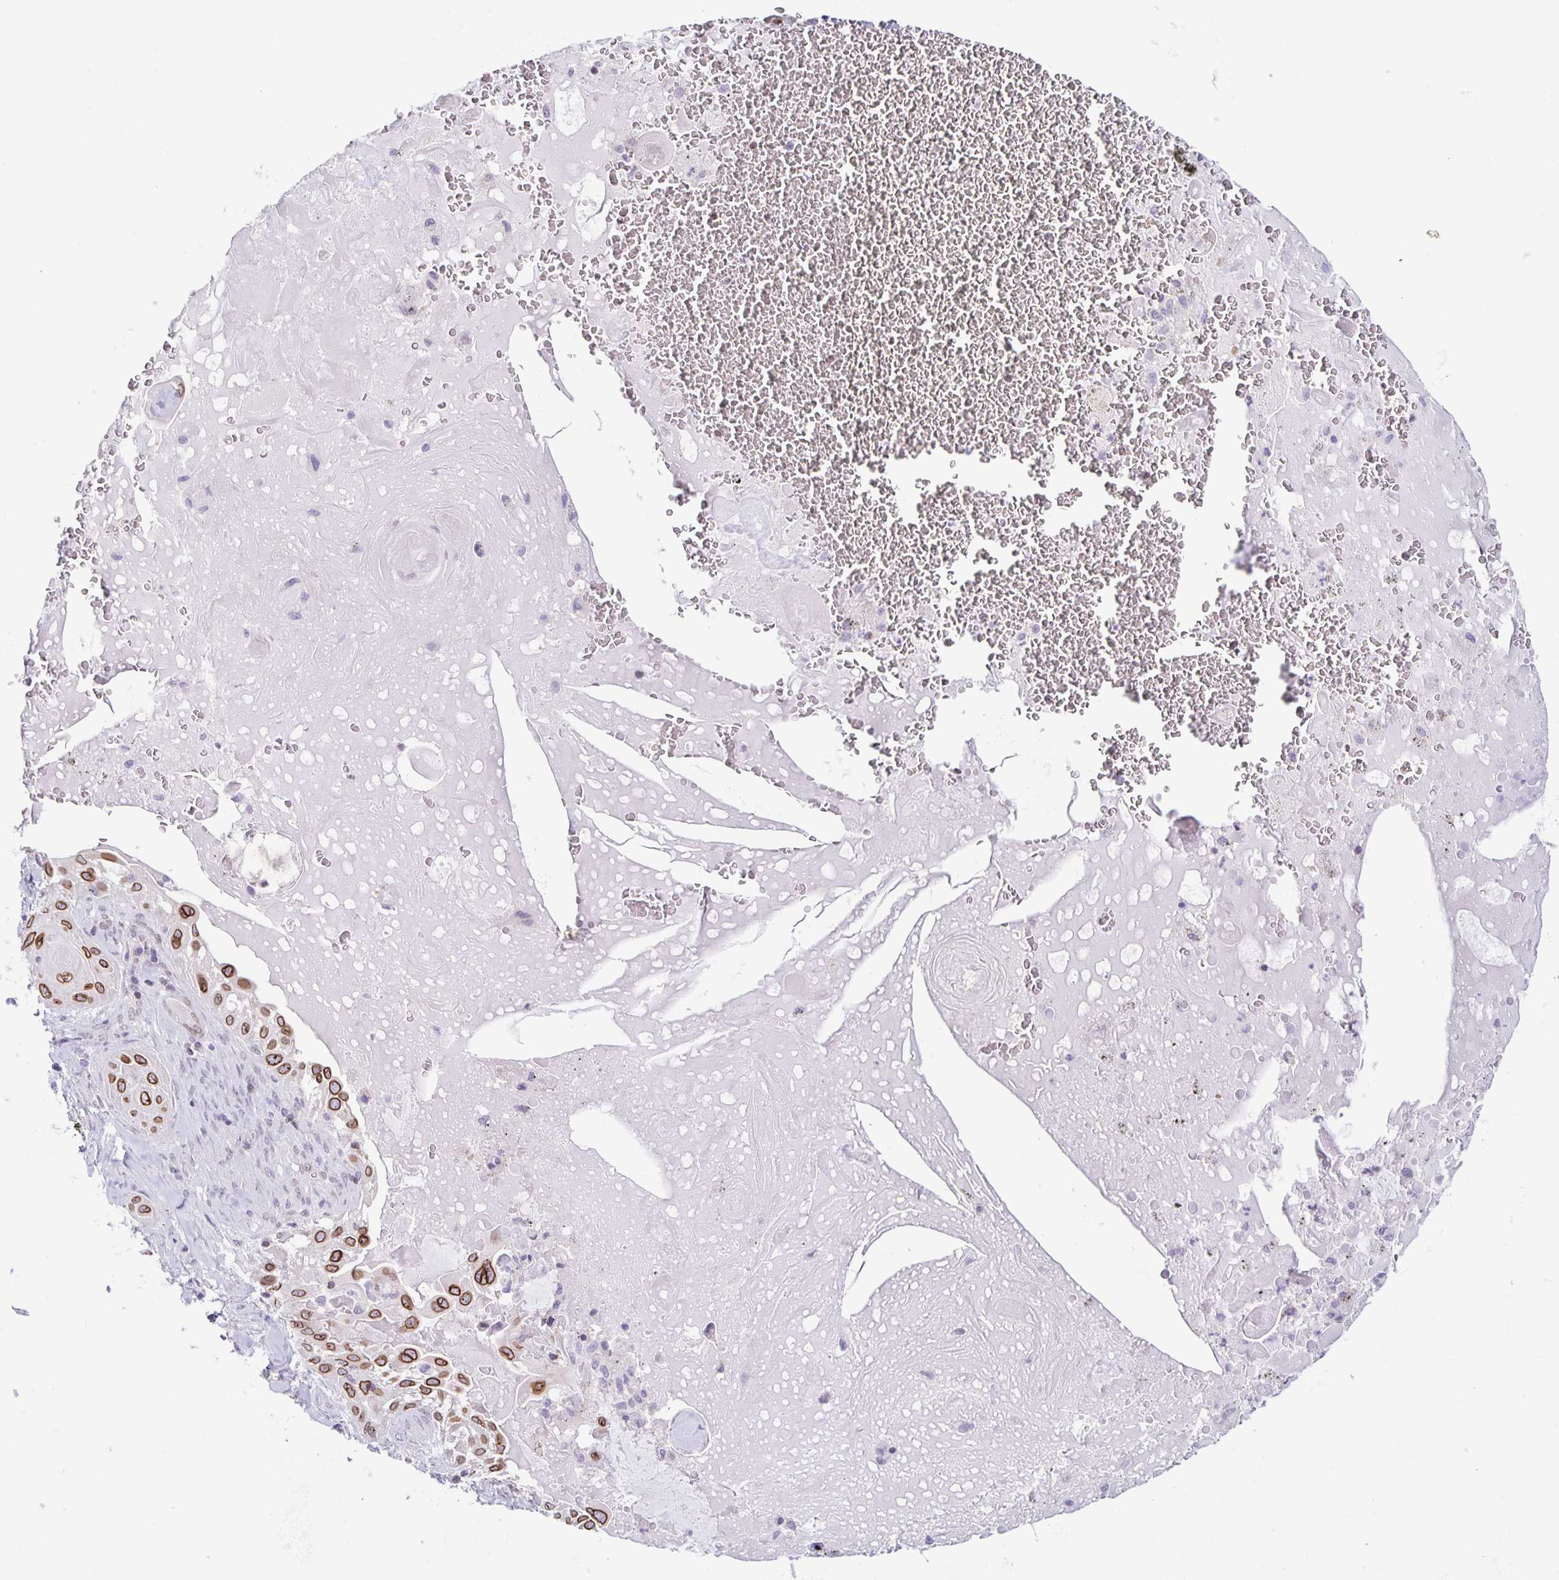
{"staining": {"intensity": "moderate", "quantity": ">75%", "location": "cytoplasmic/membranous,nuclear"}, "tissue": "lung cancer", "cell_type": "Tumor cells", "image_type": "cancer", "snomed": [{"axis": "morphology", "description": "Squamous cell carcinoma, NOS"}, {"axis": "topography", "description": "Lung"}], "caption": "Immunohistochemical staining of human squamous cell carcinoma (lung) shows medium levels of moderate cytoplasmic/membranous and nuclear protein staining in approximately >75% of tumor cells.", "gene": "SYNE2", "patient": {"sex": "male", "age": 79}}